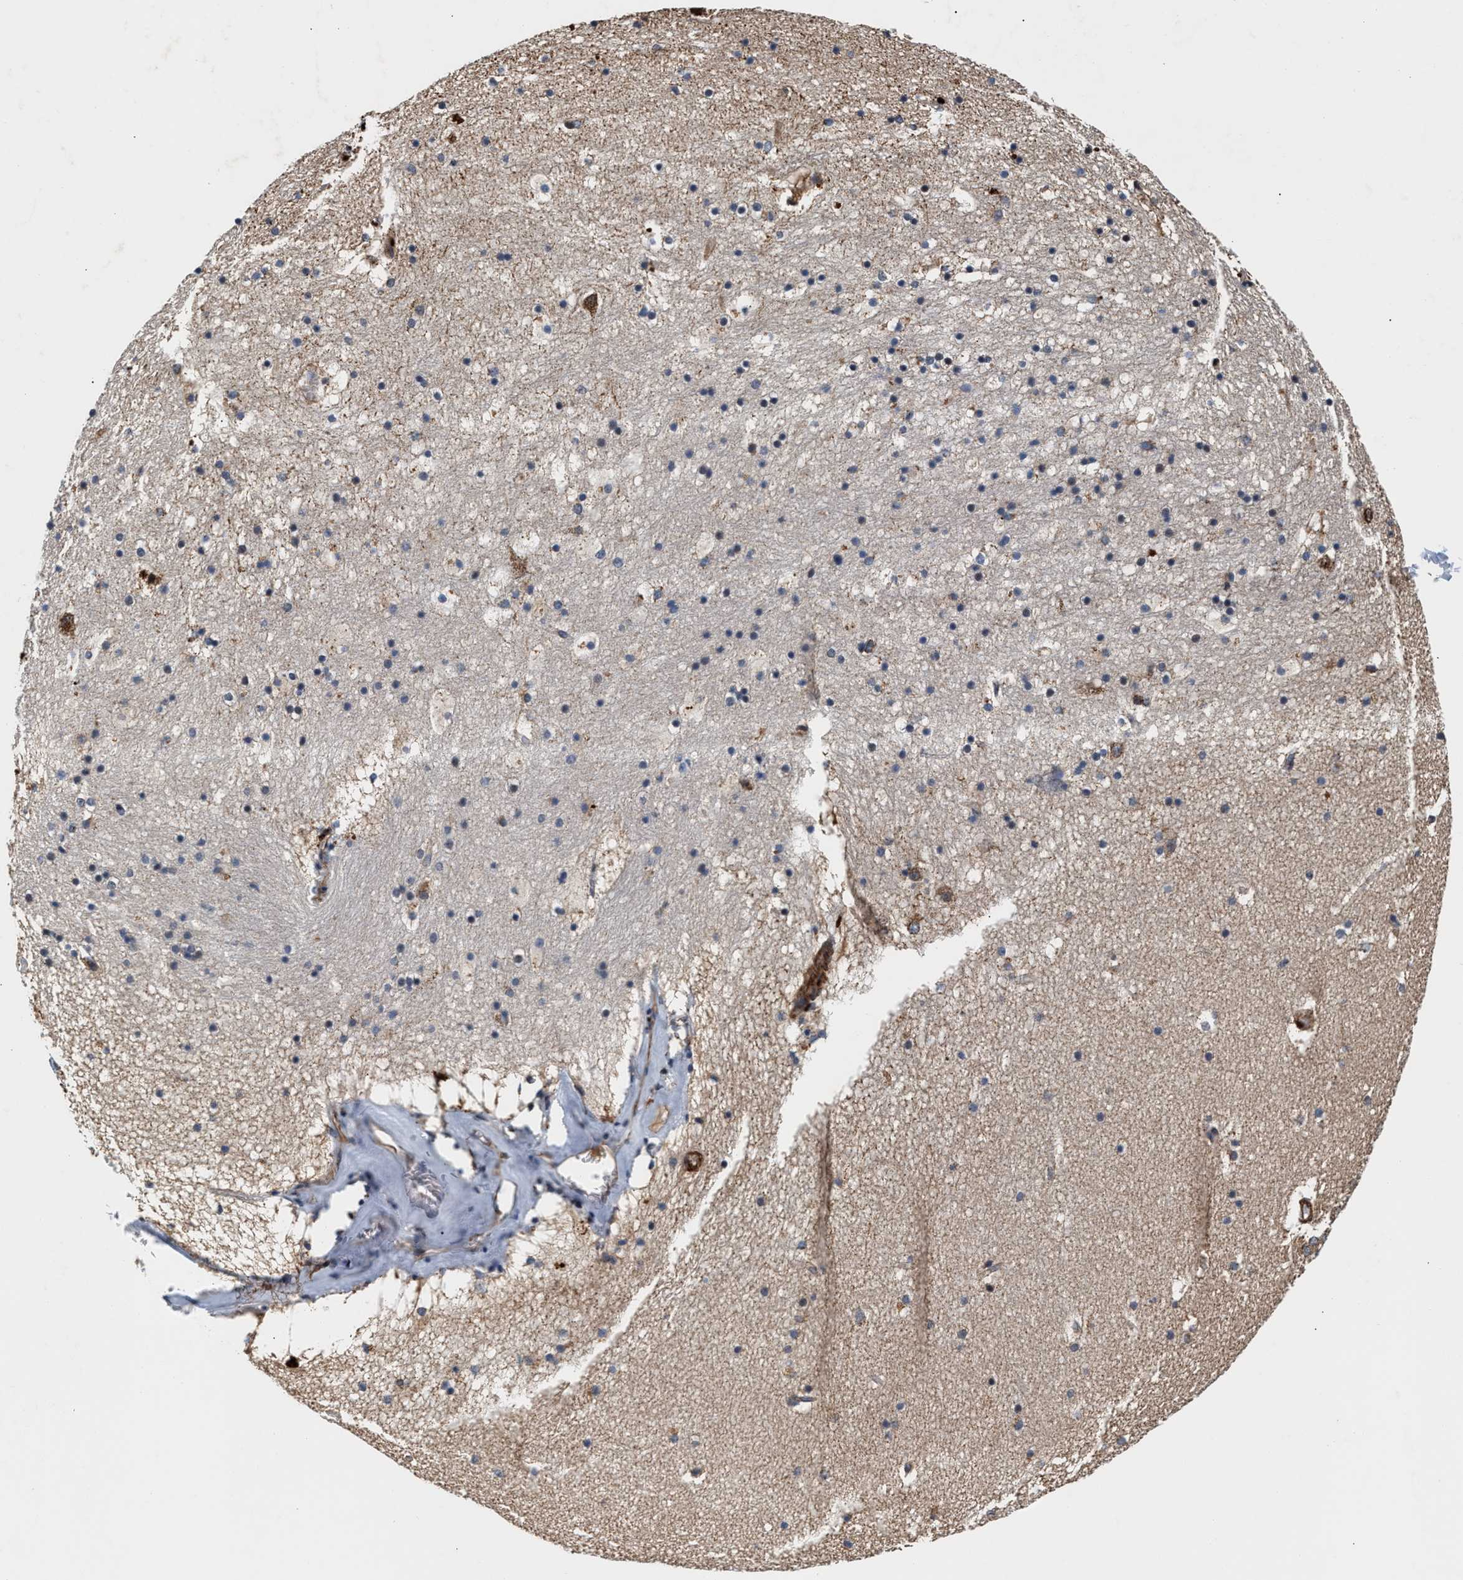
{"staining": {"intensity": "moderate", "quantity": "25%-75%", "location": "cytoplasmic/membranous"}, "tissue": "hippocampus", "cell_type": "Glial cells", "image_type": "normal", "snomed": [{"axis": "morphology", "description": "Normal tissue, NOS"}, {"axis": "topography", "description": "Hippocampus"}], "caption": "This photomicrograph displays IHC staining of benign human hippocampus, with medium moderate cytoplasmic/membranous staining in about 25%-75% of glial cells.", "gene": "SGK1", "patient": {"sex": "male", "age": 45}}